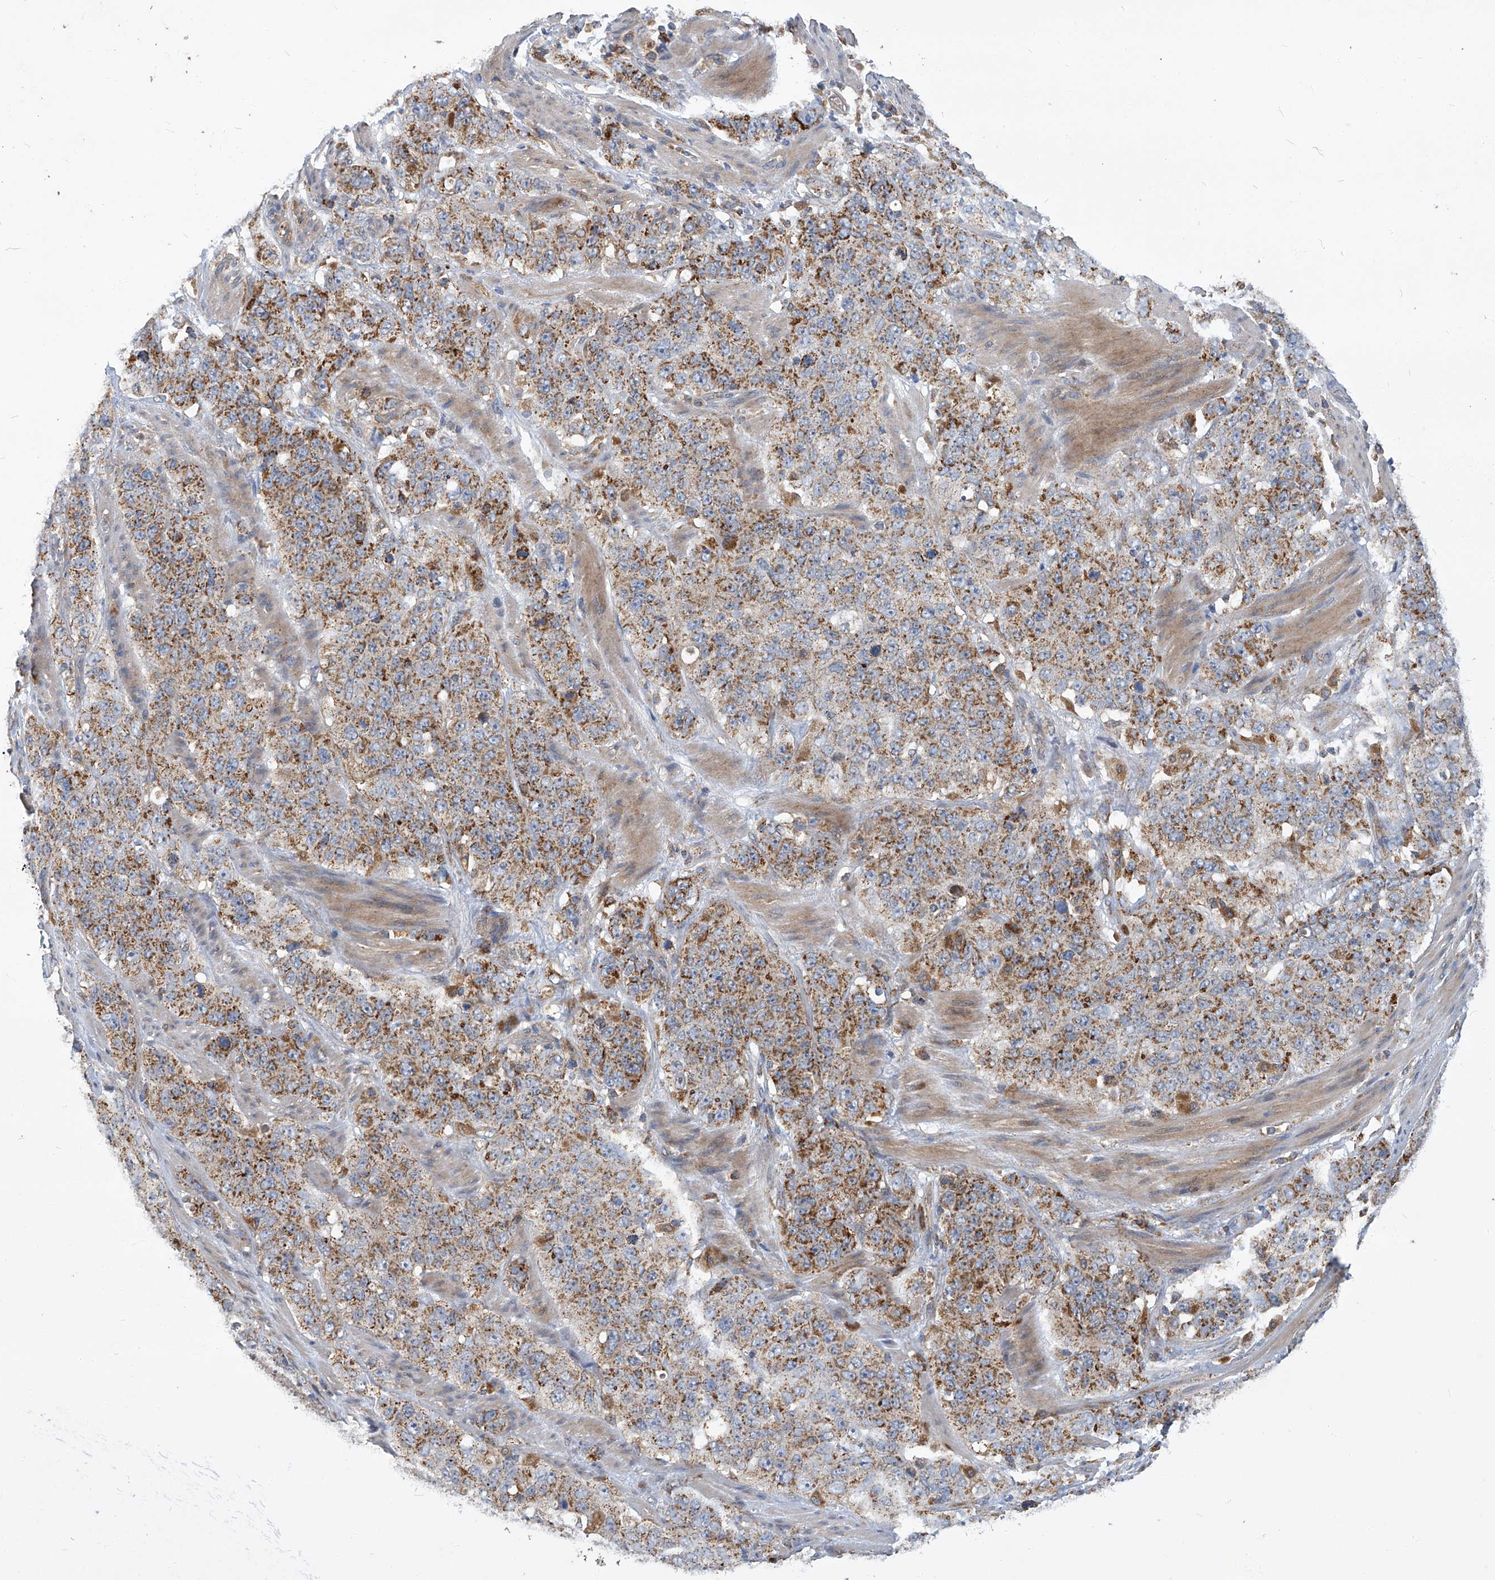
{"staining": {"intensity": "moderate", "quantity": ">75%", "location": "cytoplasmic/membranous"}, "tissue": "stomach cancer", "cell_type": "Tumor cells", "image_type": "cancer", "snomed": [{"axis": "morphology", "description": "Adenocarcinoma, NOS"}, {"axis": "topography", "description": "Stomach"}], "caption": "Immunohistochemical staining of stomach cancer displays medium levels of moderate cytoplasmic/membranous positivity in approximately >75% of tumor cells.", "gene": "TNFRSF13B", "patient": {"sex": "male", "age": 48}}